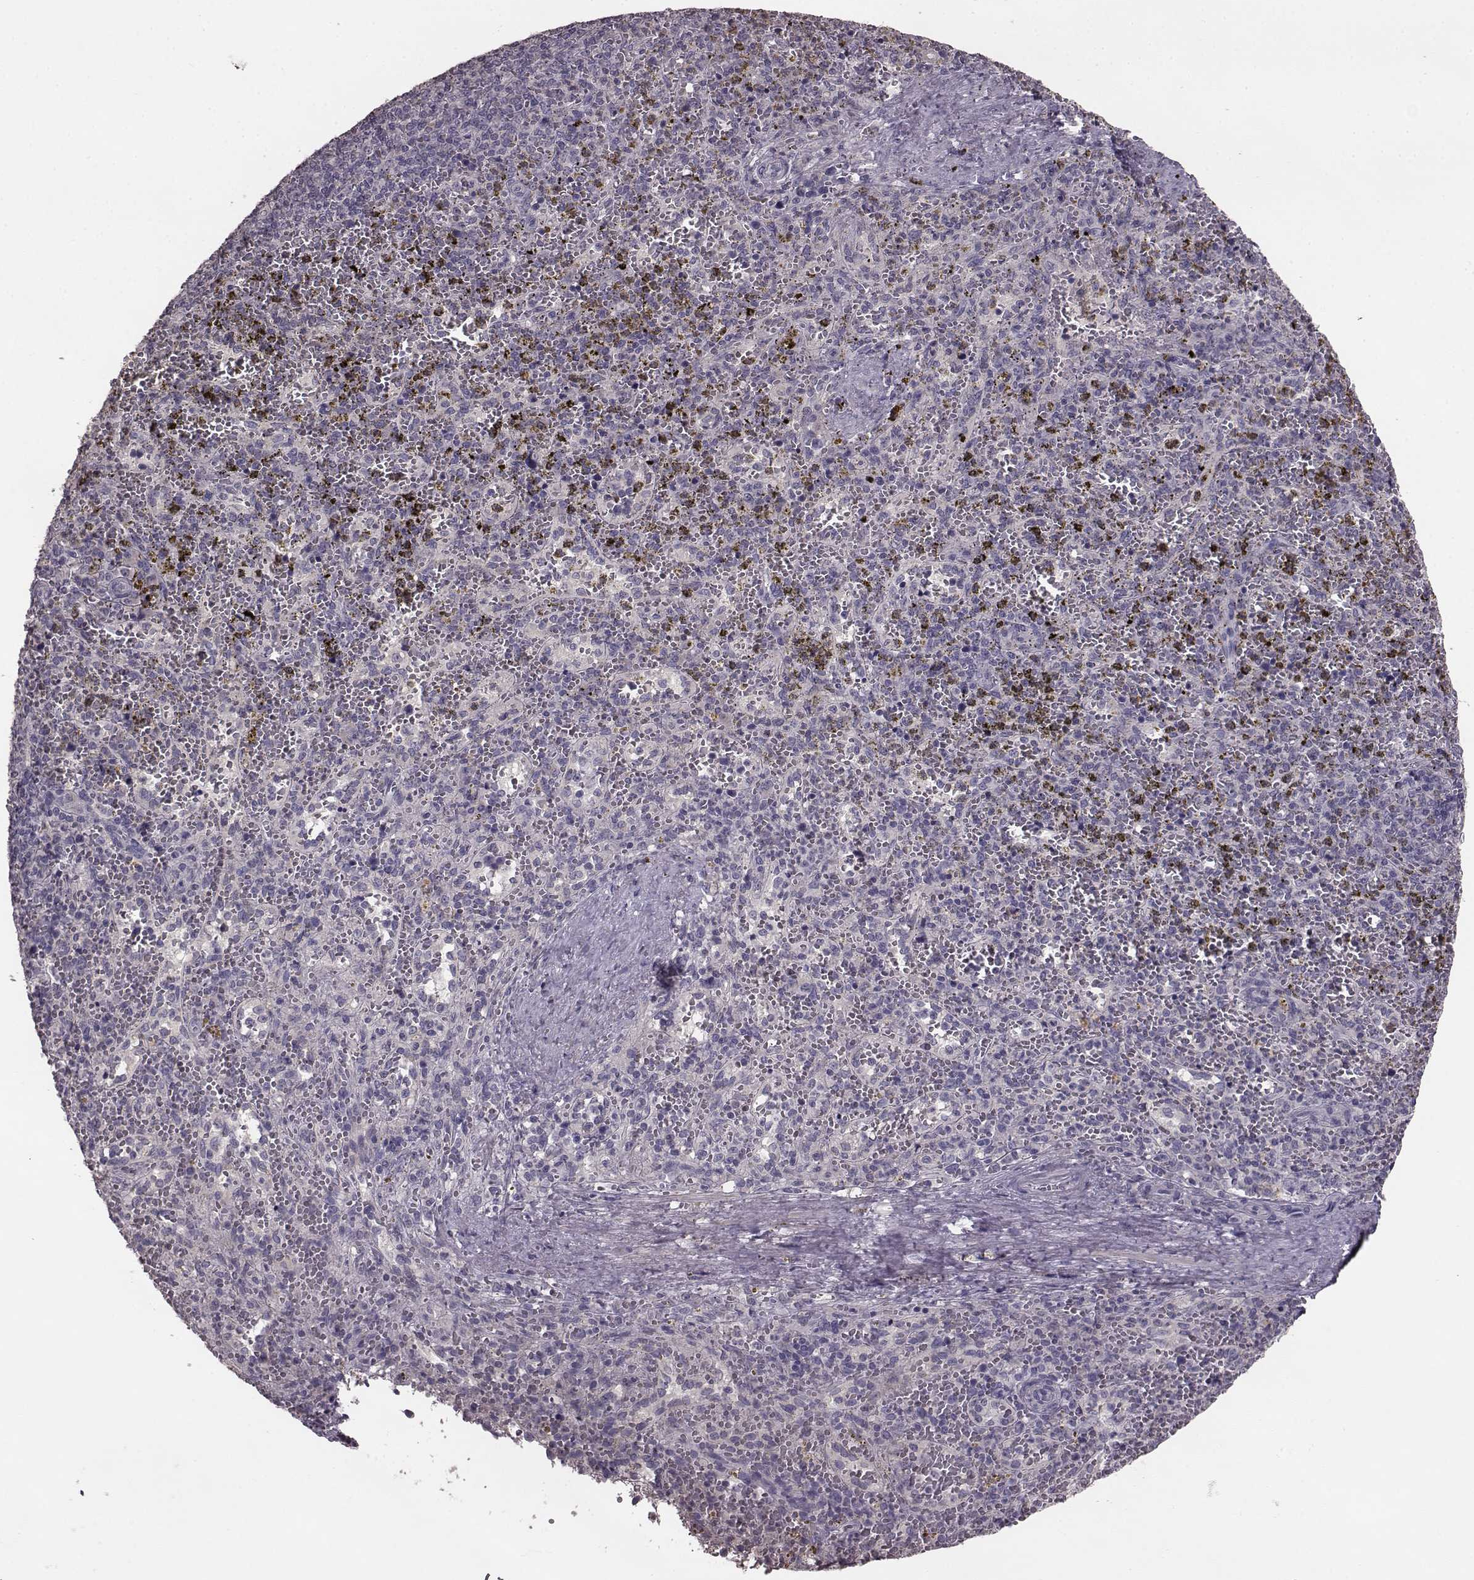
{"staining": {"intensity": "negative", "quantity": "none", "location": "none"}, "tissue": "spleen", "cell_type": "Cells in red pulp", "image_type": "normal", "snomed": [{"axis": "morphology", "description": "Normal tissue, NOS"}, {"axis": "topography", "description": "Spleen"}], "caption": "IHC photomicrograph of normal spleen: human spleen stained with DAB reveals no significant protein positivity in cells in red pulp.", "gene": "SLC52A3", "patient": {"sex": "female", "age": 50}}